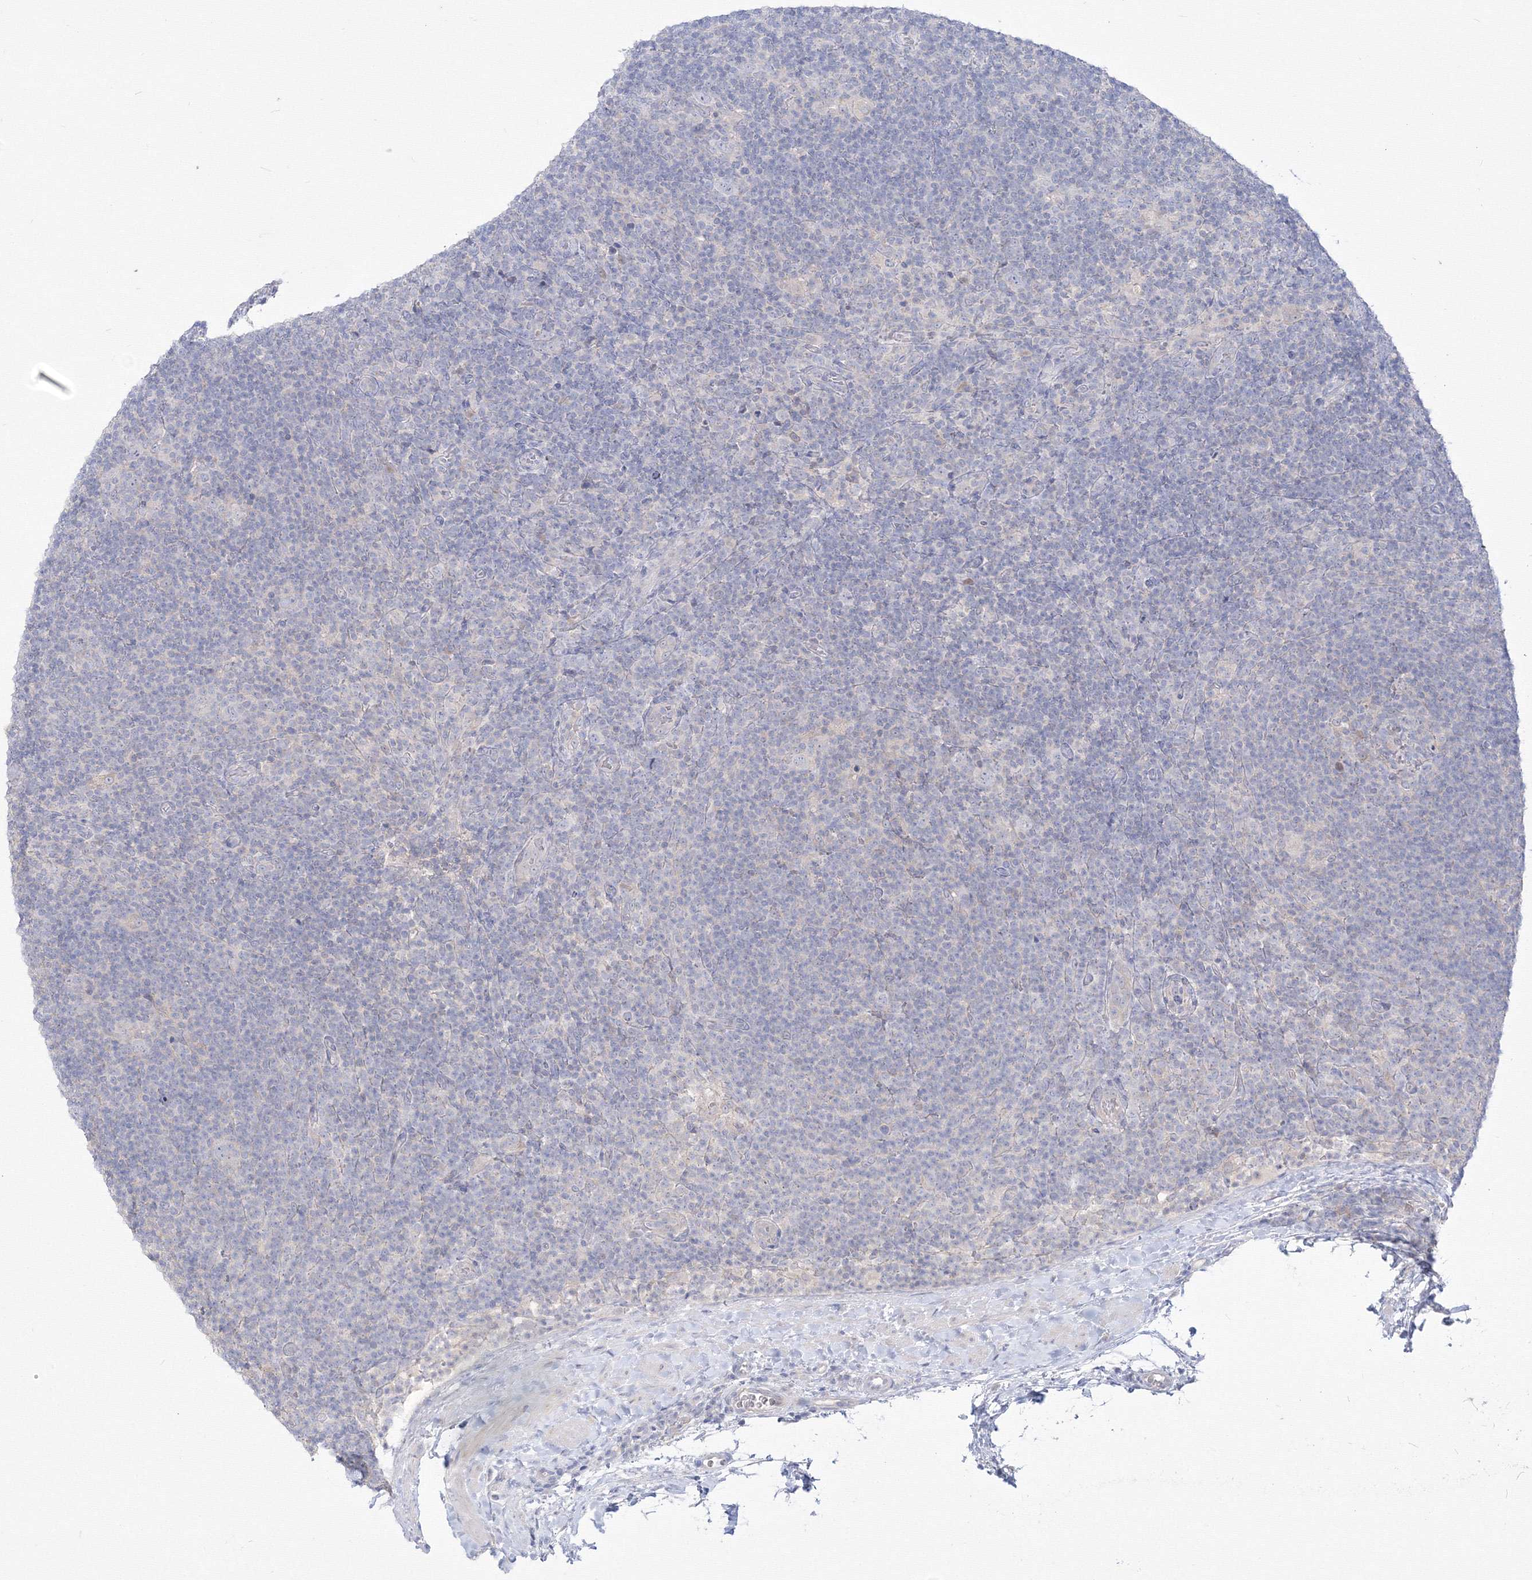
{"staining": {"intensity": "negative", "quantity": "none", "location": "none"}, "tissue": "lymphoma", "cell_type": "Tumor cells", "image_type": "cancer", "snomed": [{"axis": "morphology", "description": "Hodgkin's disease, NOS"}, {"axis": "topography", "description": "Lymph node"}], "caption": "Hodgkin's disease stained for a protein using IHC shows no positivity tumor cells.", "gene": "FBXL8", "patient": {"sex": "female", "age": 57}}